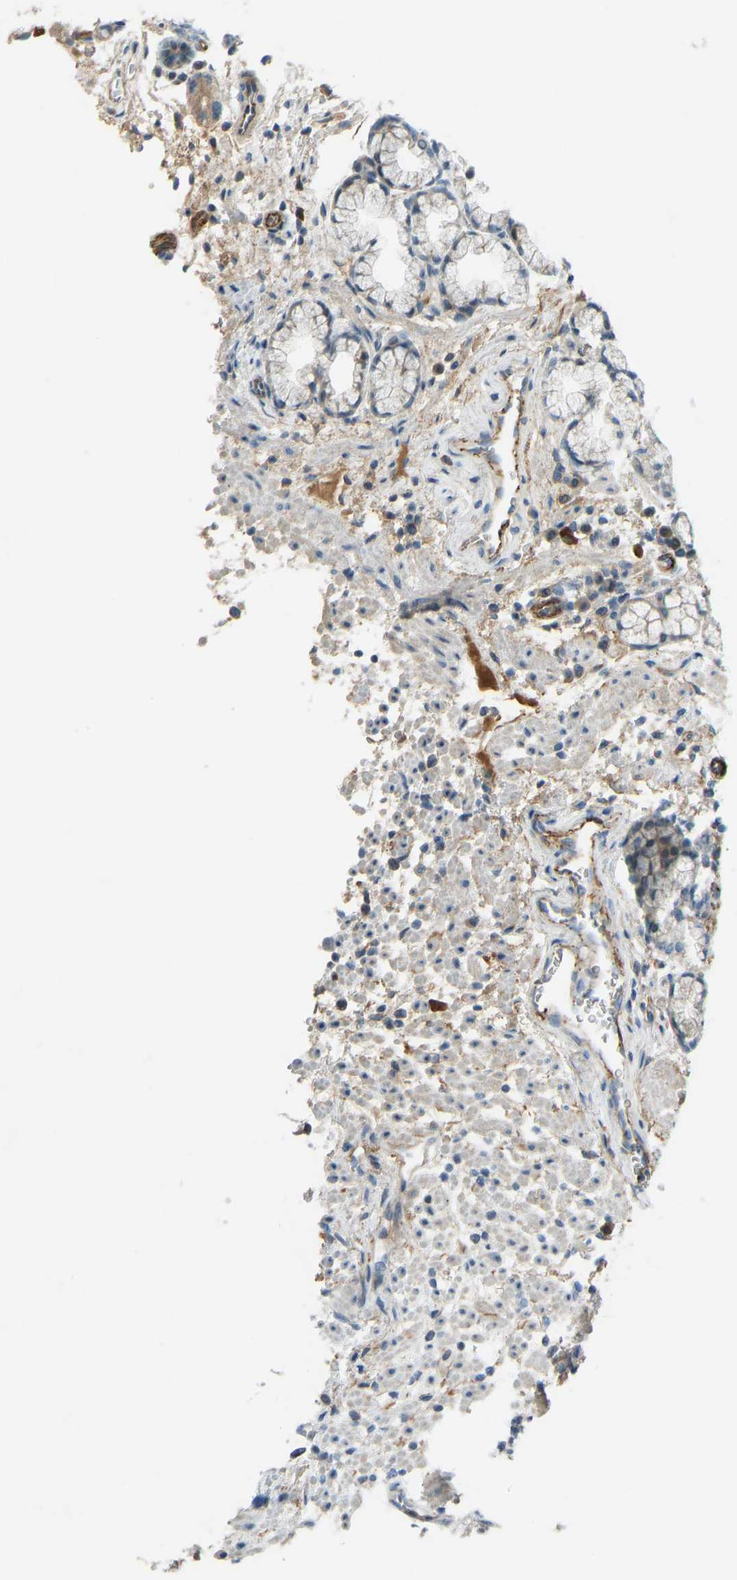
{"staining": {"intensity": "weak", "quantity": "25%-75%", "location": "cytoplasmic/membranous"}, "tissue": "stomach", "cell_type": "Glandular cells", "image_type": "normal", "snomed": [{"axis": "morphology", "description": "Normal tissue, NOS"}, {"axis": "morphology", "description": "Carcinoid, malignant, NOS"}, {"axis": "topography", "description": "Stomach, upper"}], "caption": "Protein staining exhibits weak cytoplasmic/membranous staining in approximately 25%-75% of glandular cells in normal stomach. Immunohistochemistry (ihc) stains the protein of interest in brown and the nuclei are stained blue.", "gene": "FBLN2", "patient": {"sex": "male", "age": 39}}